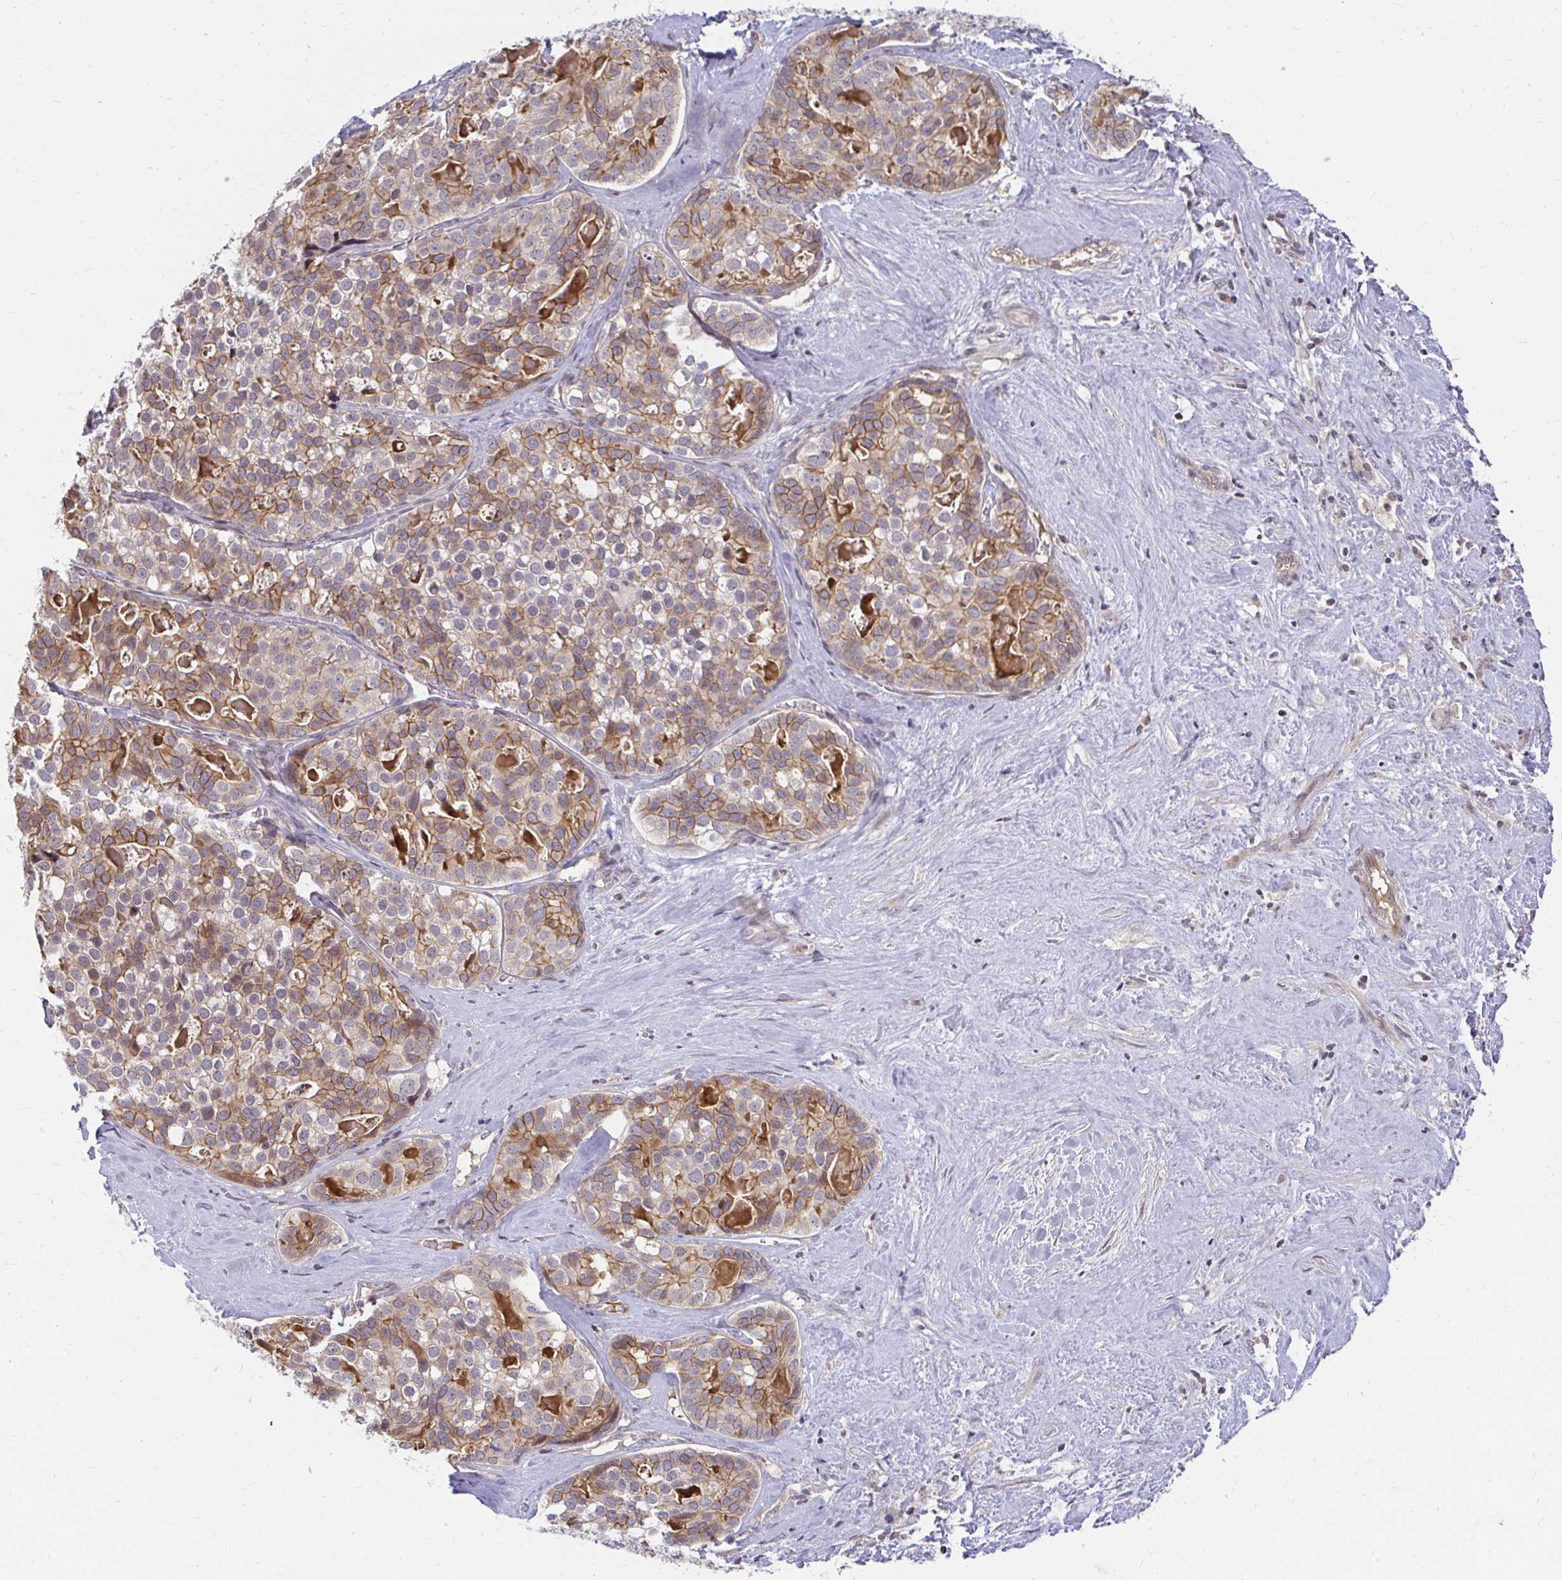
{"staining": {"intensity": "moderate", "quantity": ">75%", "location": "cytoplasmic/membranous"}, "tissue": "liver cancer", "cell_type": "Tumor cells", "image_type": "cancer", "snomed": [{"axis": "morphology", "description": "Cholangiocarcinoma"}, {"axis": "topography", "description": "Liver"}], "caption": "A high-resolution micrograph shows IHC staining of liver cancer, which shows moderate cytoplasmic/membranous expression in about >75% of tumor cells. (Brightfield microscopy of DAB IHC at high magnification).", "gene": "ANK3", "patient": {"sex": "male", "age": 56}}